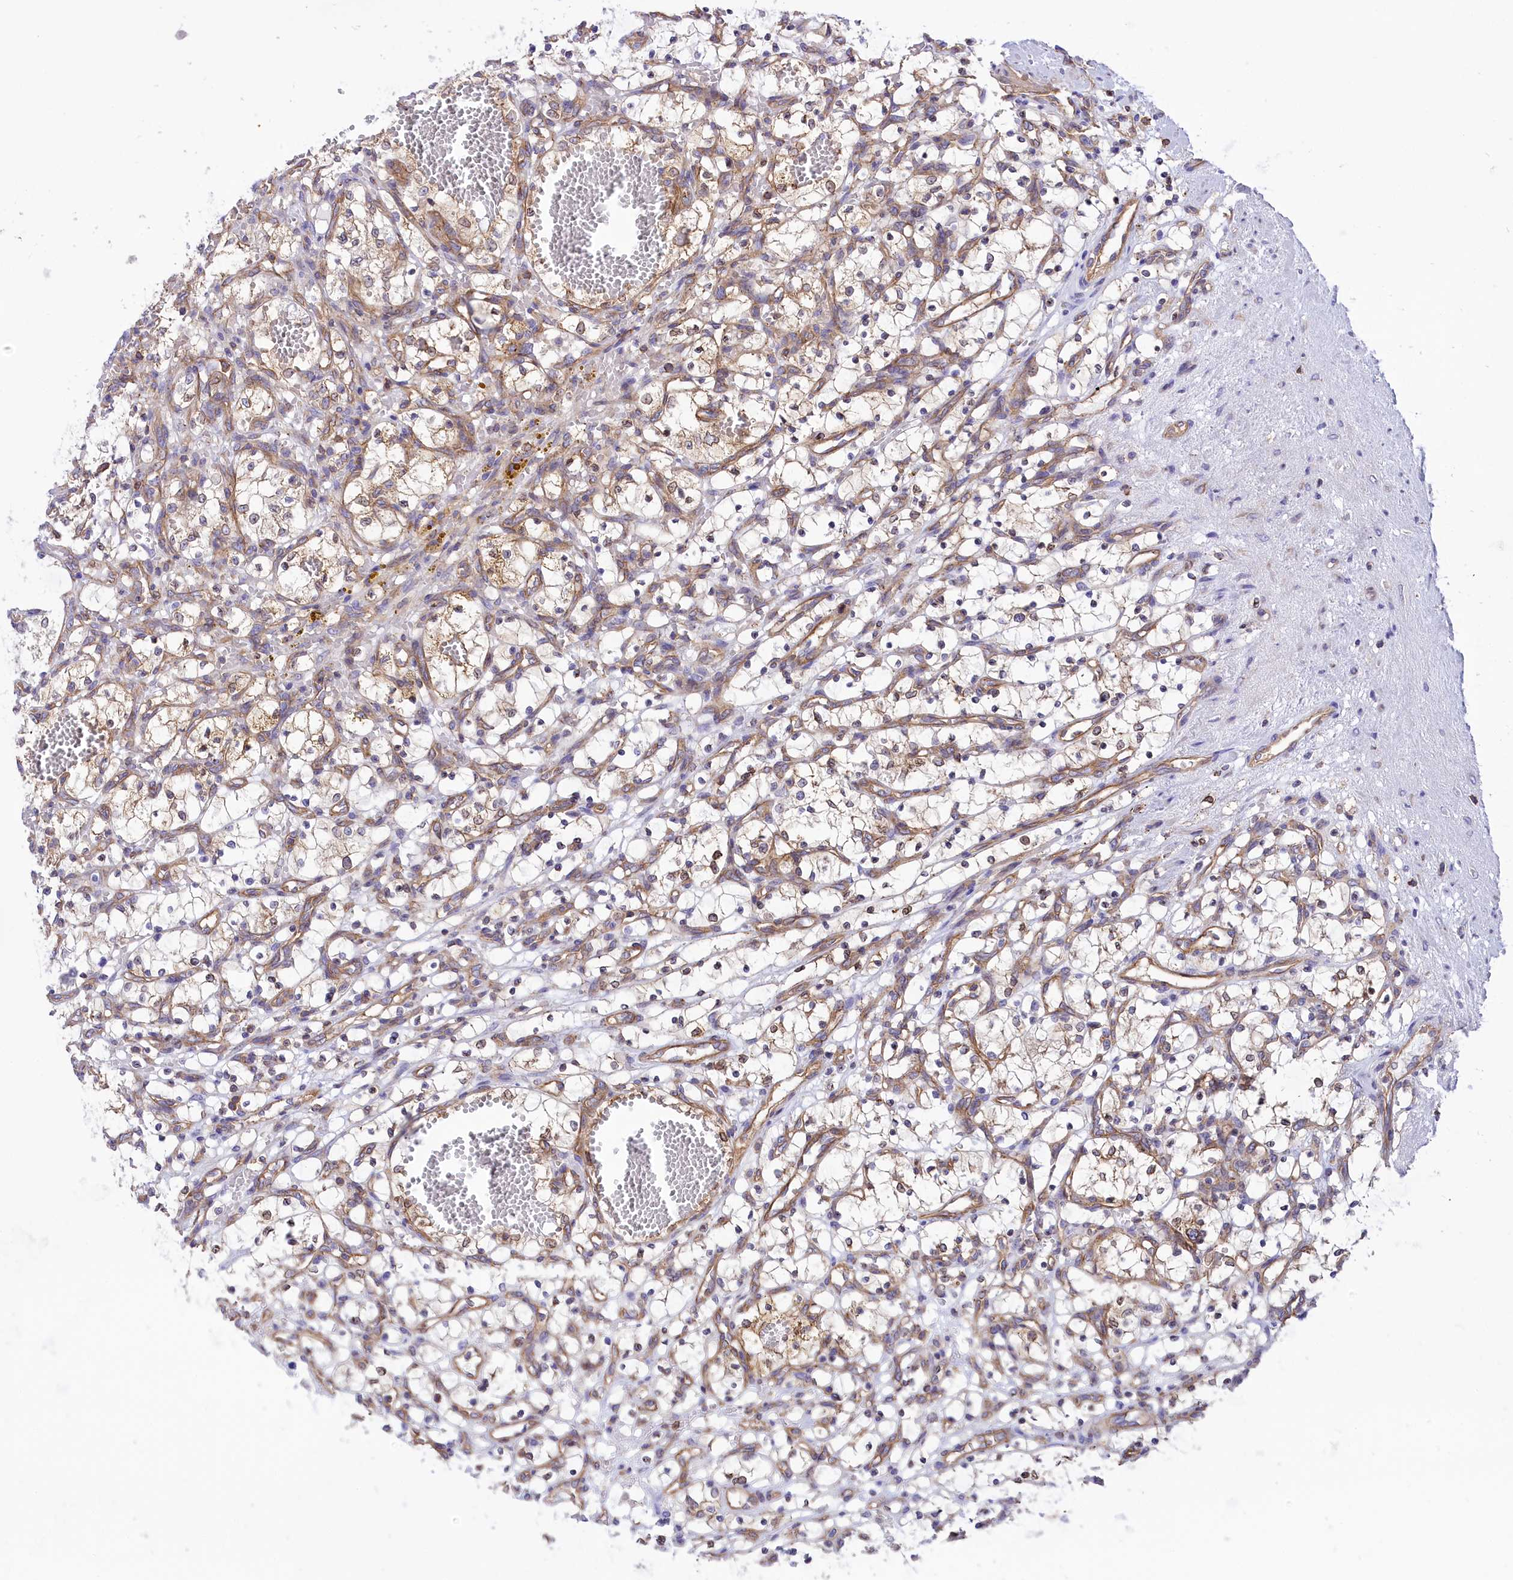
{"staining": {"intensity": "weak", "quantity": "25%-75%", "location": "cytoplasmic/membranous"}, "tissue": "renal cancer", "cell_type": "Tumor cells", "image_type": "cancer", "snomed": [{"axis": "morphology", "description": "Adenocarcinoma, NOS"}, {"axis": "topography", "description": "Kidney"}], "caption": "A photomicrograph of human renal cancer stained for a protein shows weak cytoplasmic/membranous brown staining in tumor cells. (DAB (3,3'-diaminobenzidine) IHC with brightfield microscopy, high magnification).", "gene": "SEPTIN9", "patient": {"sex": "female", "age": 69}}